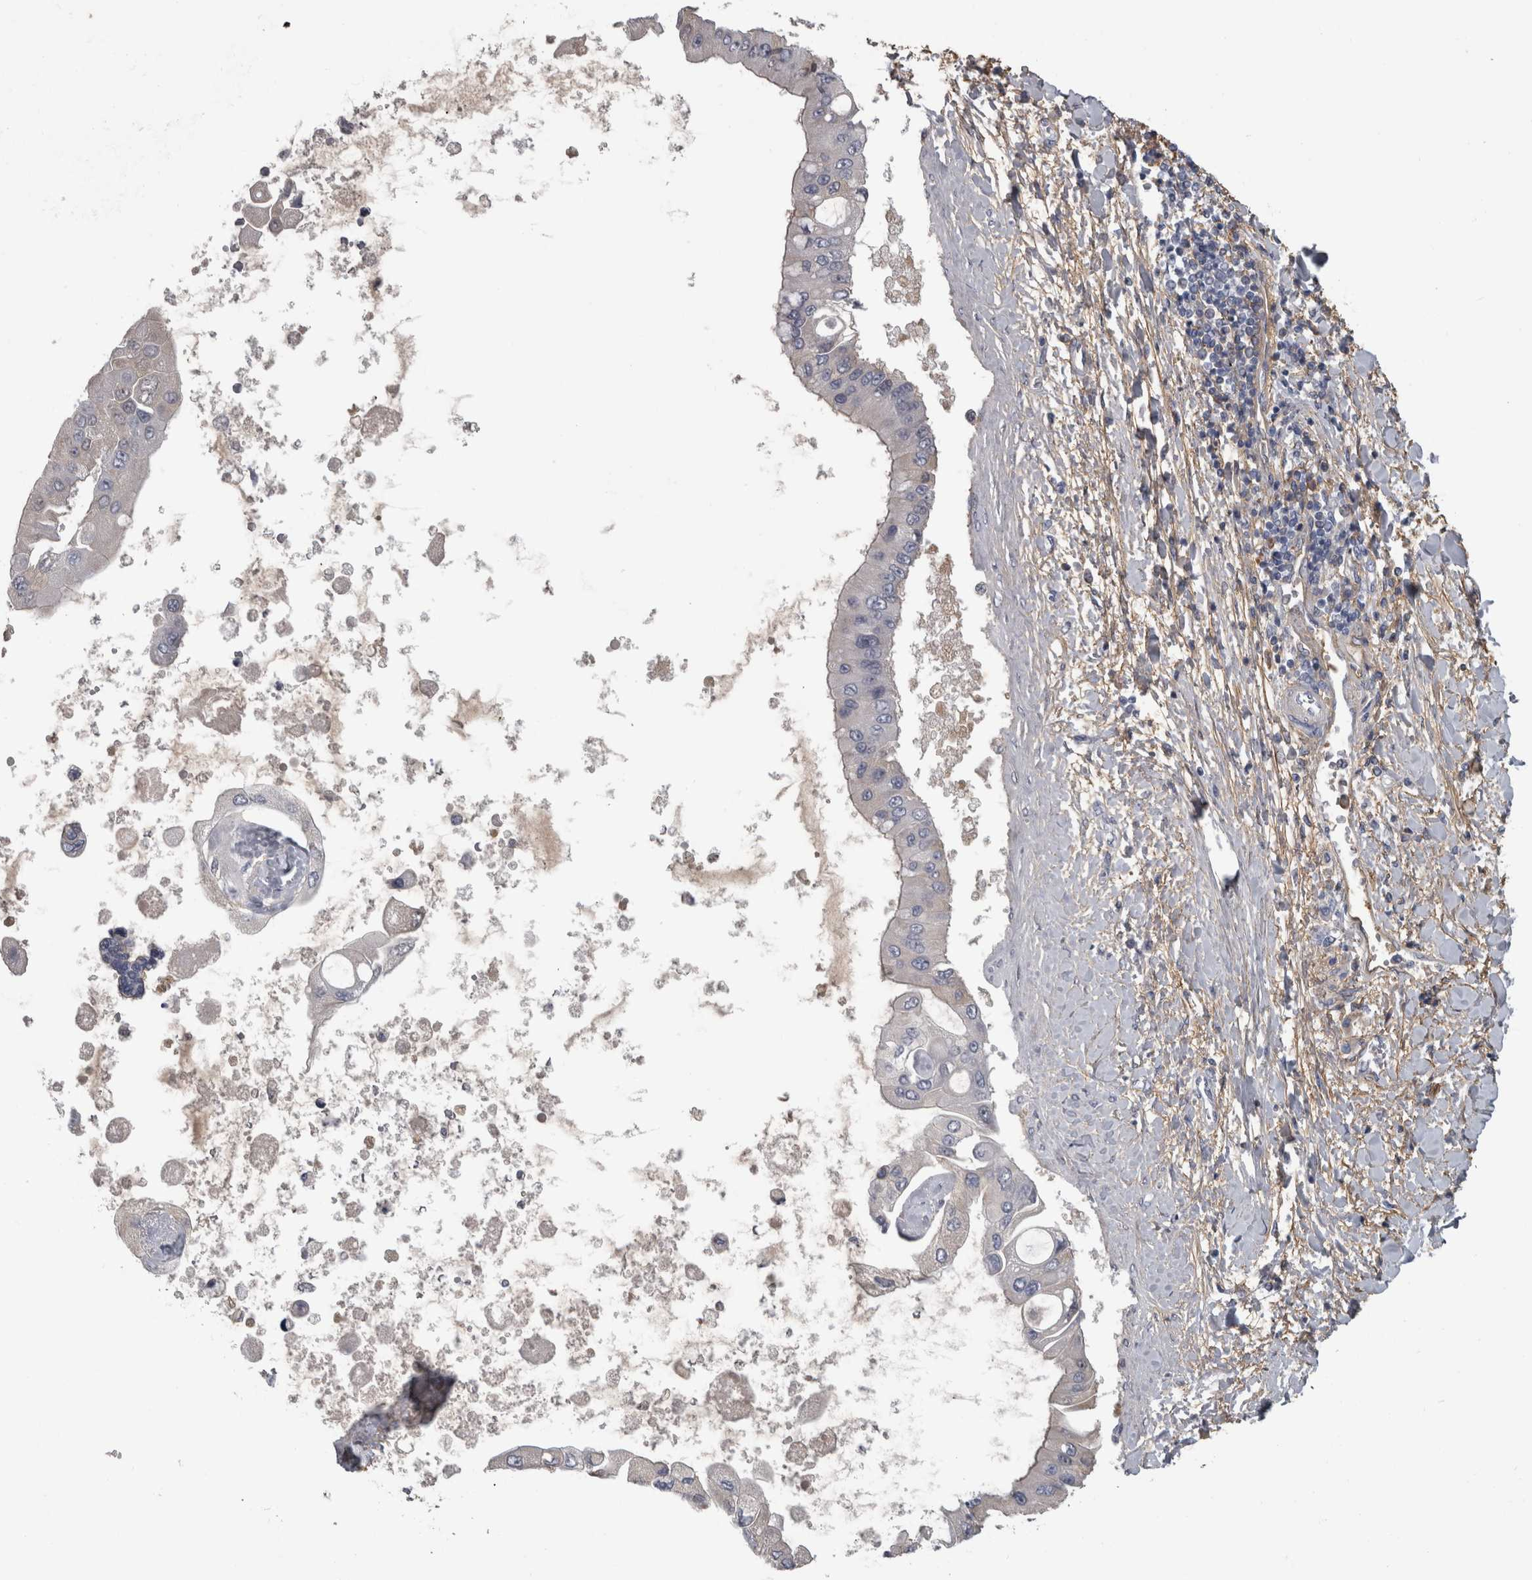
{"staining": {"intensity": "negative", "quantity": "none", "location": "none"}, "tissue": "liver cancer", "cell_type": "Tumor cells", "image_type": "cancer", "snomed": [{"axis": "morphology", "description": "Cholangiocarcinoma"}, {"axis": "topography", "description": "Liver"}], "caption": "The histopathology image demonstrates no significant positivity in tumor cells of cholangiocarcinoma (liver). (DAB immunohistochemistry (IHC) visualized using brightfield microscopy, high magnification).", "gene": "EFEMP2", "patient": {"sex": "male", "age": 50}}